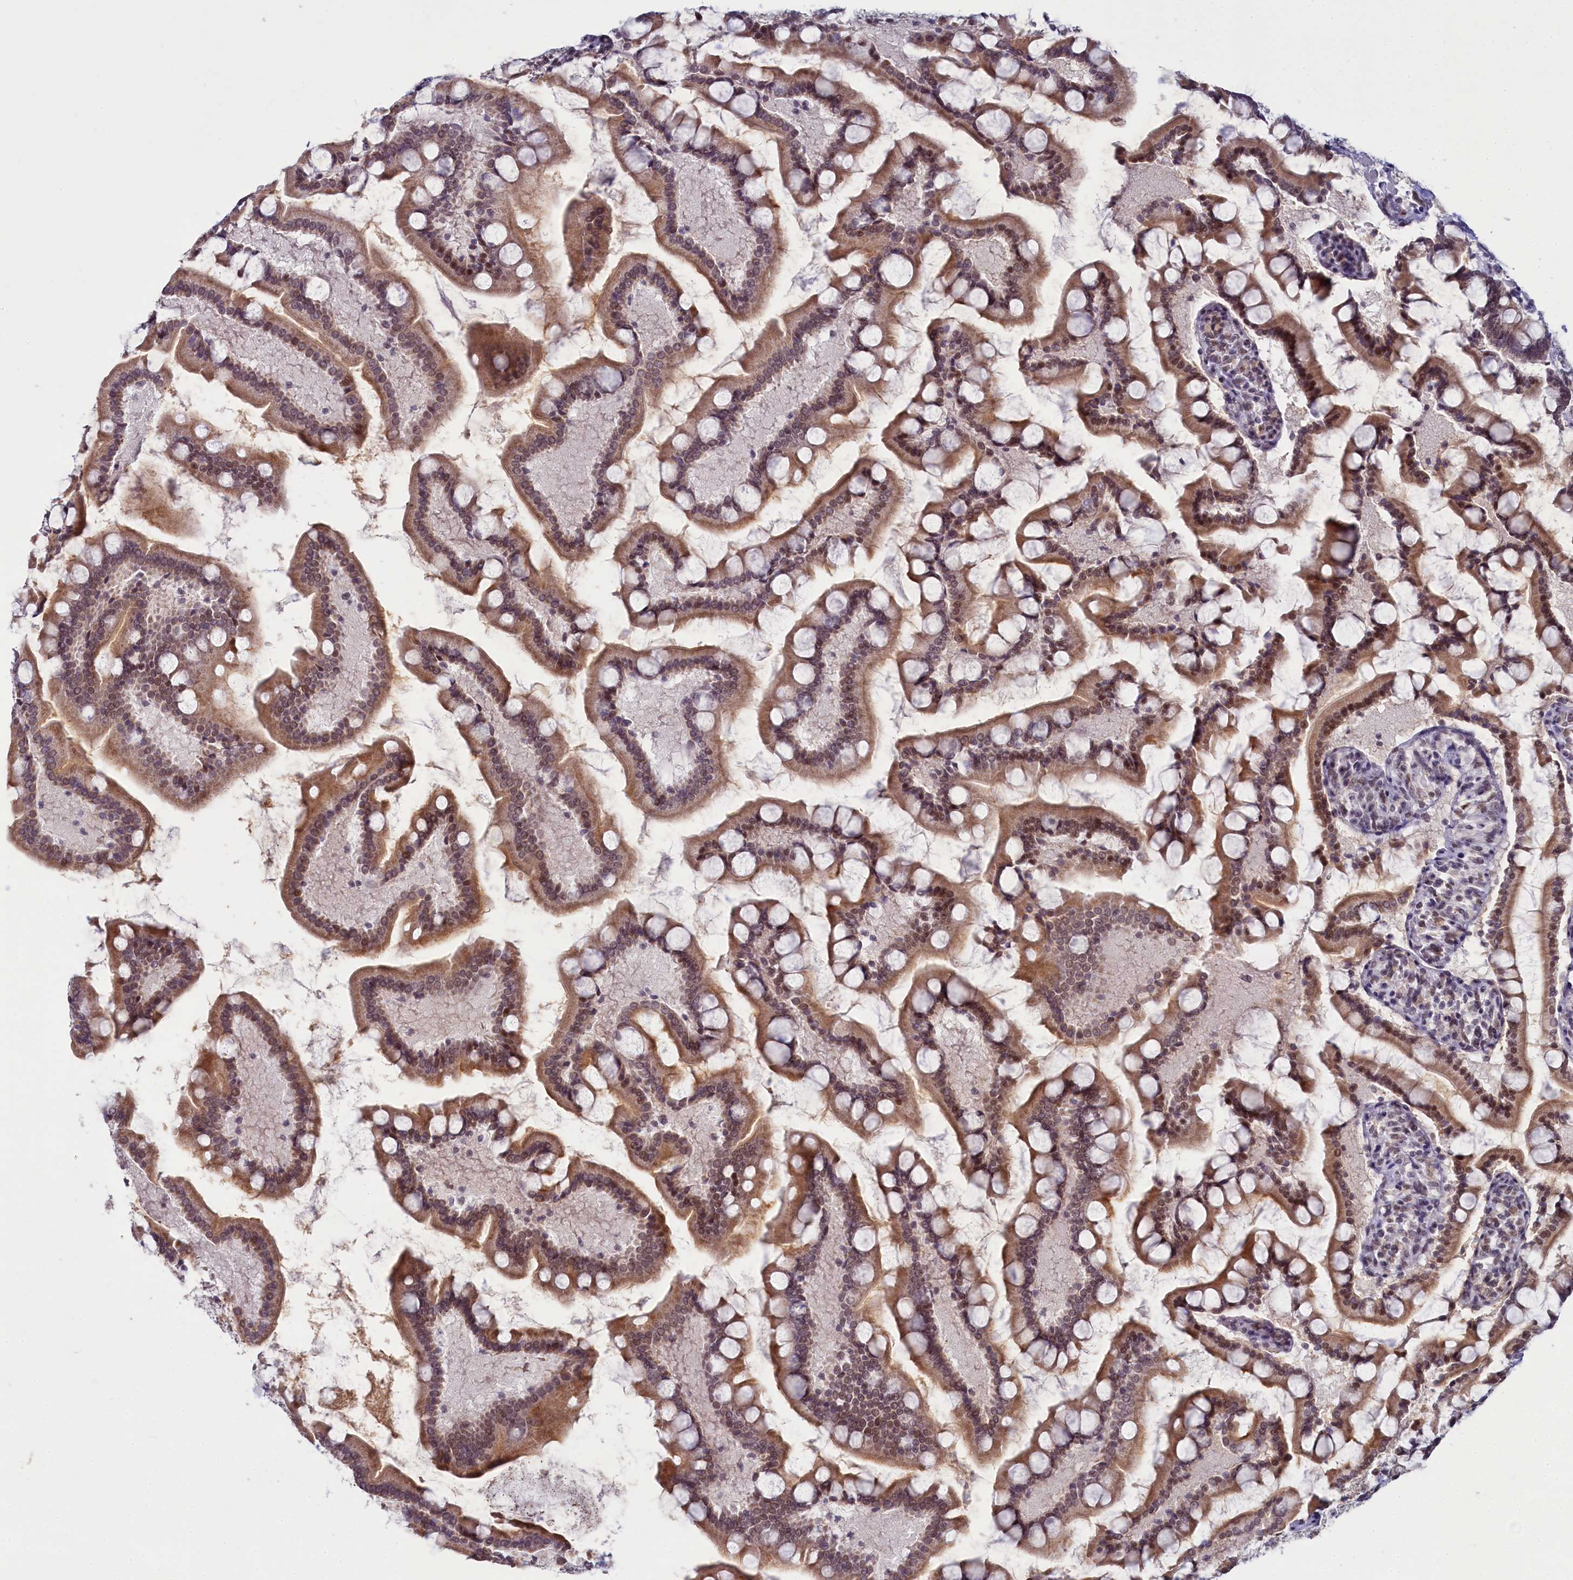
{"staining": {"intensity": "moderate", "quantity": ">75%", "location": "cytoplasmic/membranous,nuclear"}, "tissue": "small intestine", "cell_type": "Glandular cells", "image_type": "normal", "snomed": [{"axis": "morphology", "description": "Normal tissue, NOS"}, {"axis": "topography", "description": "Small intestine"}], "caption": "Normal small intestine reveals moderate cytoplasmic/membranous,nuclear positivity in approximately >75% of glandular cells The staining is performed using DAB (3,3'-diaminobenzidine) brown chromogen to label protein expression. The nuclei are counter-stained blue using hematoxylin..", "gene": "PPHLN1", "patient": {"sex": "male", "age": 41}}